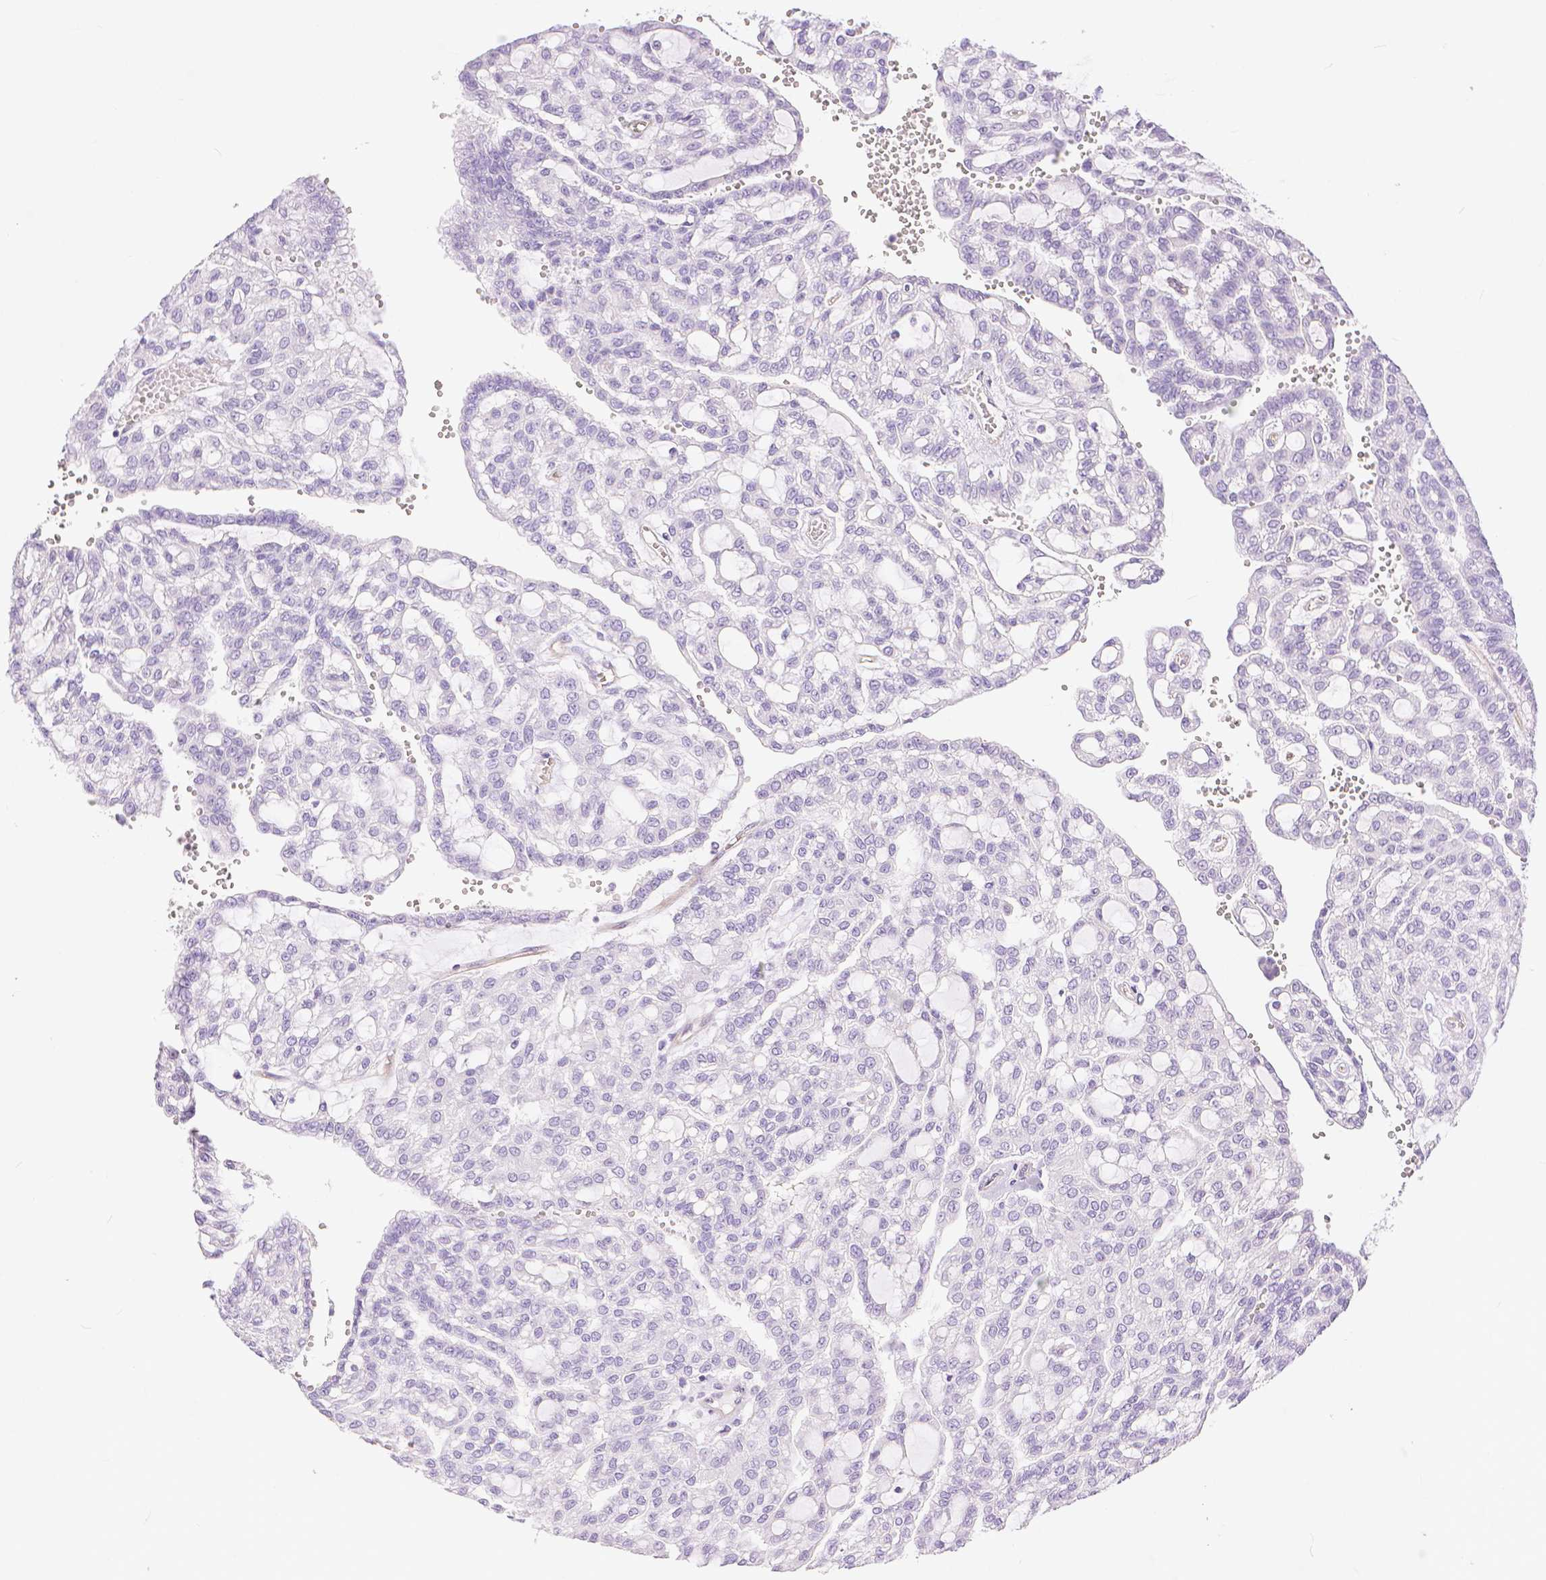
{"staining": {"intensity": "negative", "quantity": "none", "location": "none"}, "tissue": "renal cancer", "cell_type": "Tumor cells", "image_type": "cancer", "snomed": [{"axis": "morphology", "description": "Adenocarcinoma, NOS"}, {"axis": "topography", "description": "Kidney"}], "caption": "IHC micrograph of neoplastic tissue: human renal cancer stained with DAB displays no significant protein expression in tumor cells. (DAB (3,3'-diaminobenzidine) IHC visualized using brightfield microscopy, high magnification).", "gene": "SLC27A5", "patient": {"sex": "male", "age": 63}}